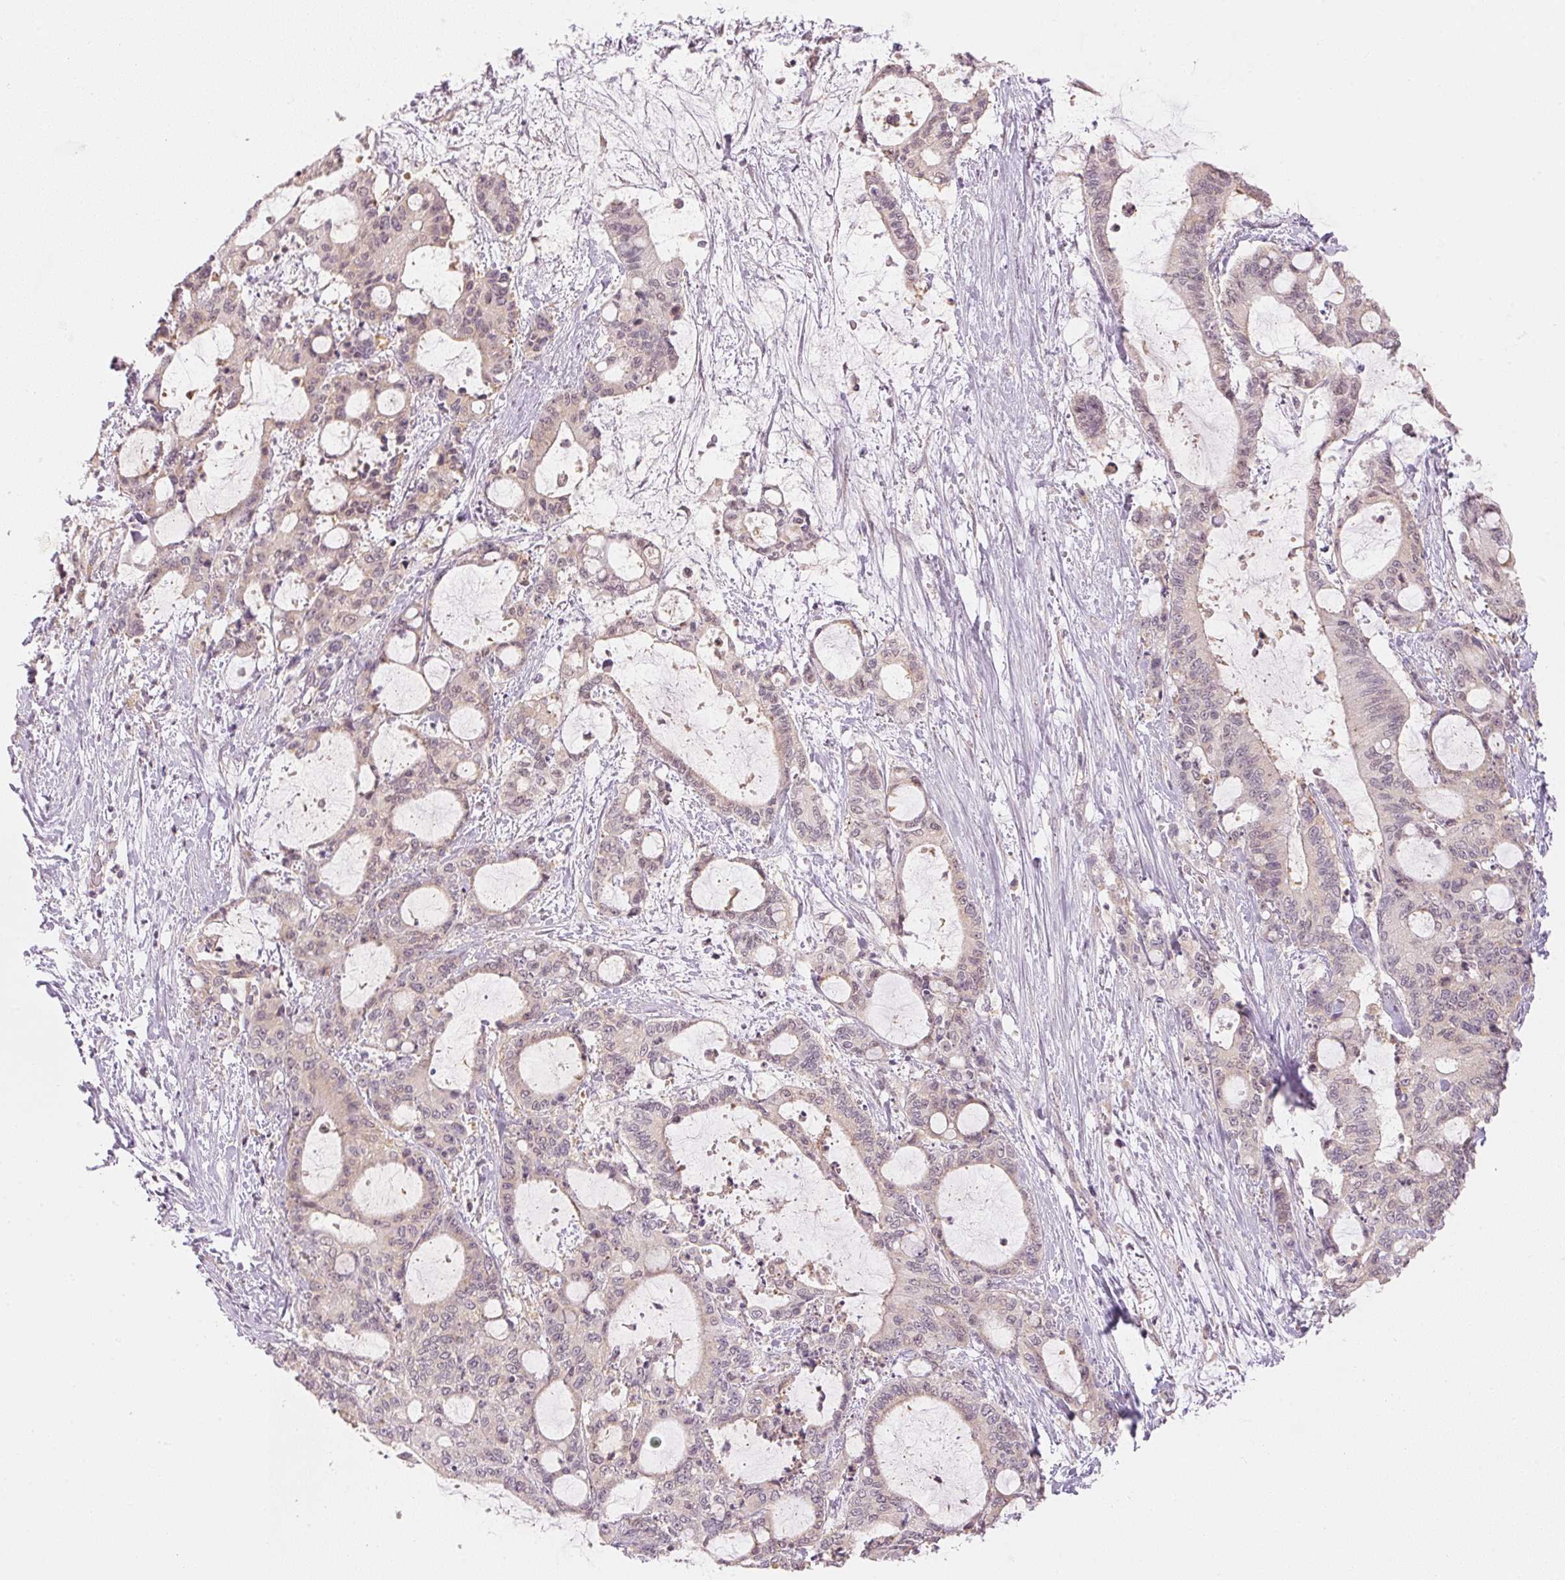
{"staining": {"intensity": "weak", "quantity": "<25%", "location": "cytoplasmic/membranous,nuclear"}, "tissue": "liver cancer", "cell_type": "Tumor cells", "image_type": "cancer", "snomed": [{"axis": "morphology", "description": "Normal tissue, NOS"}, {"axis": "morphology", "description": "Cholangiocarcinoma"}, {"axis": "topography", "description": "Liver"}, {"axis": "topography", "description": "Peripheral nerve tissue"}], "caption": "Cholangiocarcinoma (liver) was stained to show a protein in brown. There is no significant positivity in tumor cells.", "gene": "KPRP", "patient": {"sex": "female", "age": 73}}